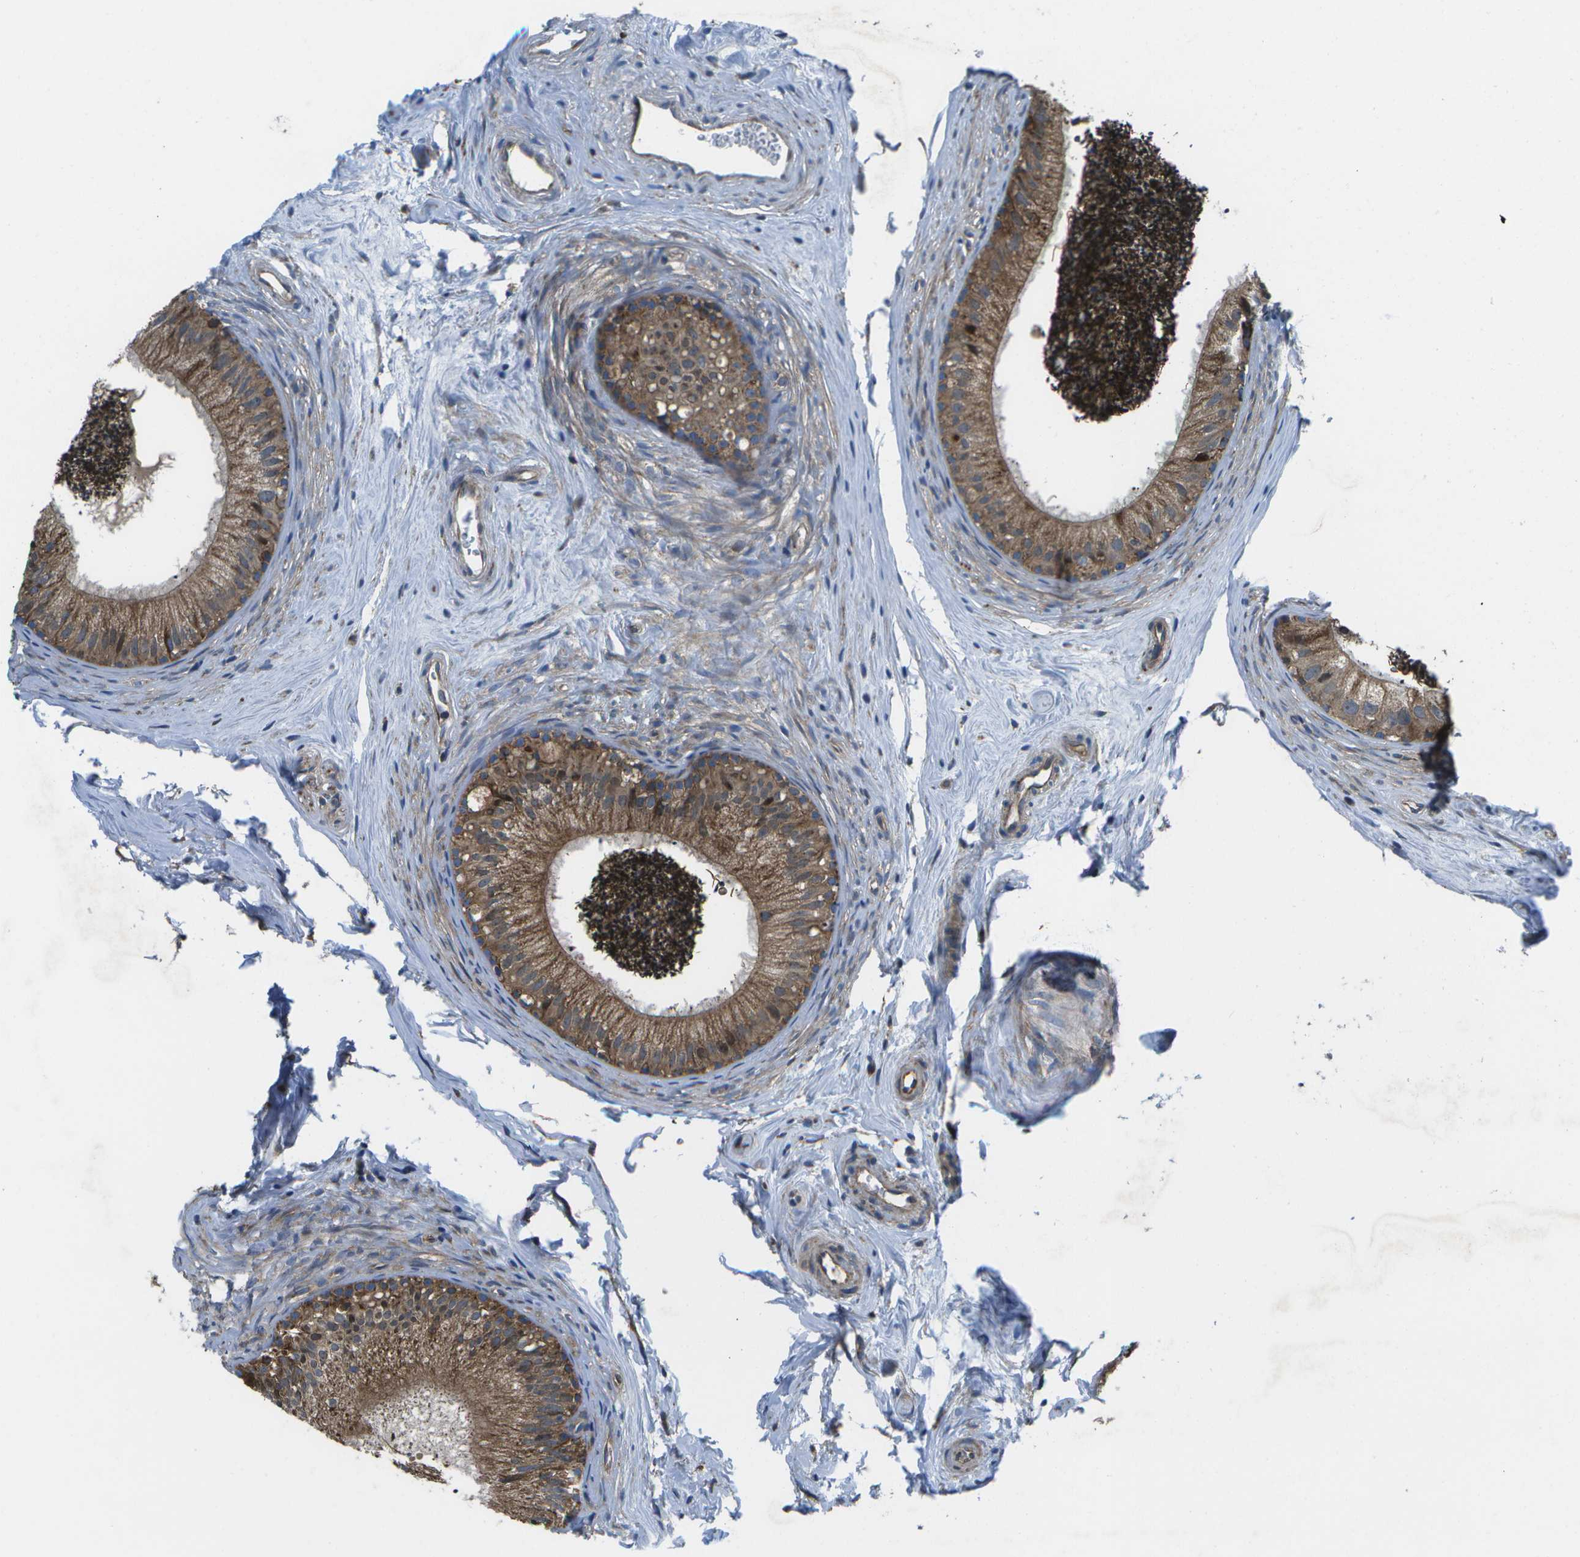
{"staining": {"intensity": "moderate", "quantity": ">75%", "location": "cytoplasmic/membranous,nuclear"}, "tissue": "epididymis", "cell_type": "Glandular cells", "image_type": "normal", "snomed": [{"axis": "morphology", "description": "Normal tissue, NOS"}, {"axis": "topography", "description": "Epididymis"}], "caption": "A brown stain highlights moderate cytoplasmic/membranous,nuclear positivity of a protein in glandular cells of normal epididymis. (DAB (3,3'-diaminobenzidine) IHC with brightfield microscopy, high magnification).", "gene": "MVK", "patient": {"sex": "male", "age": 56}}